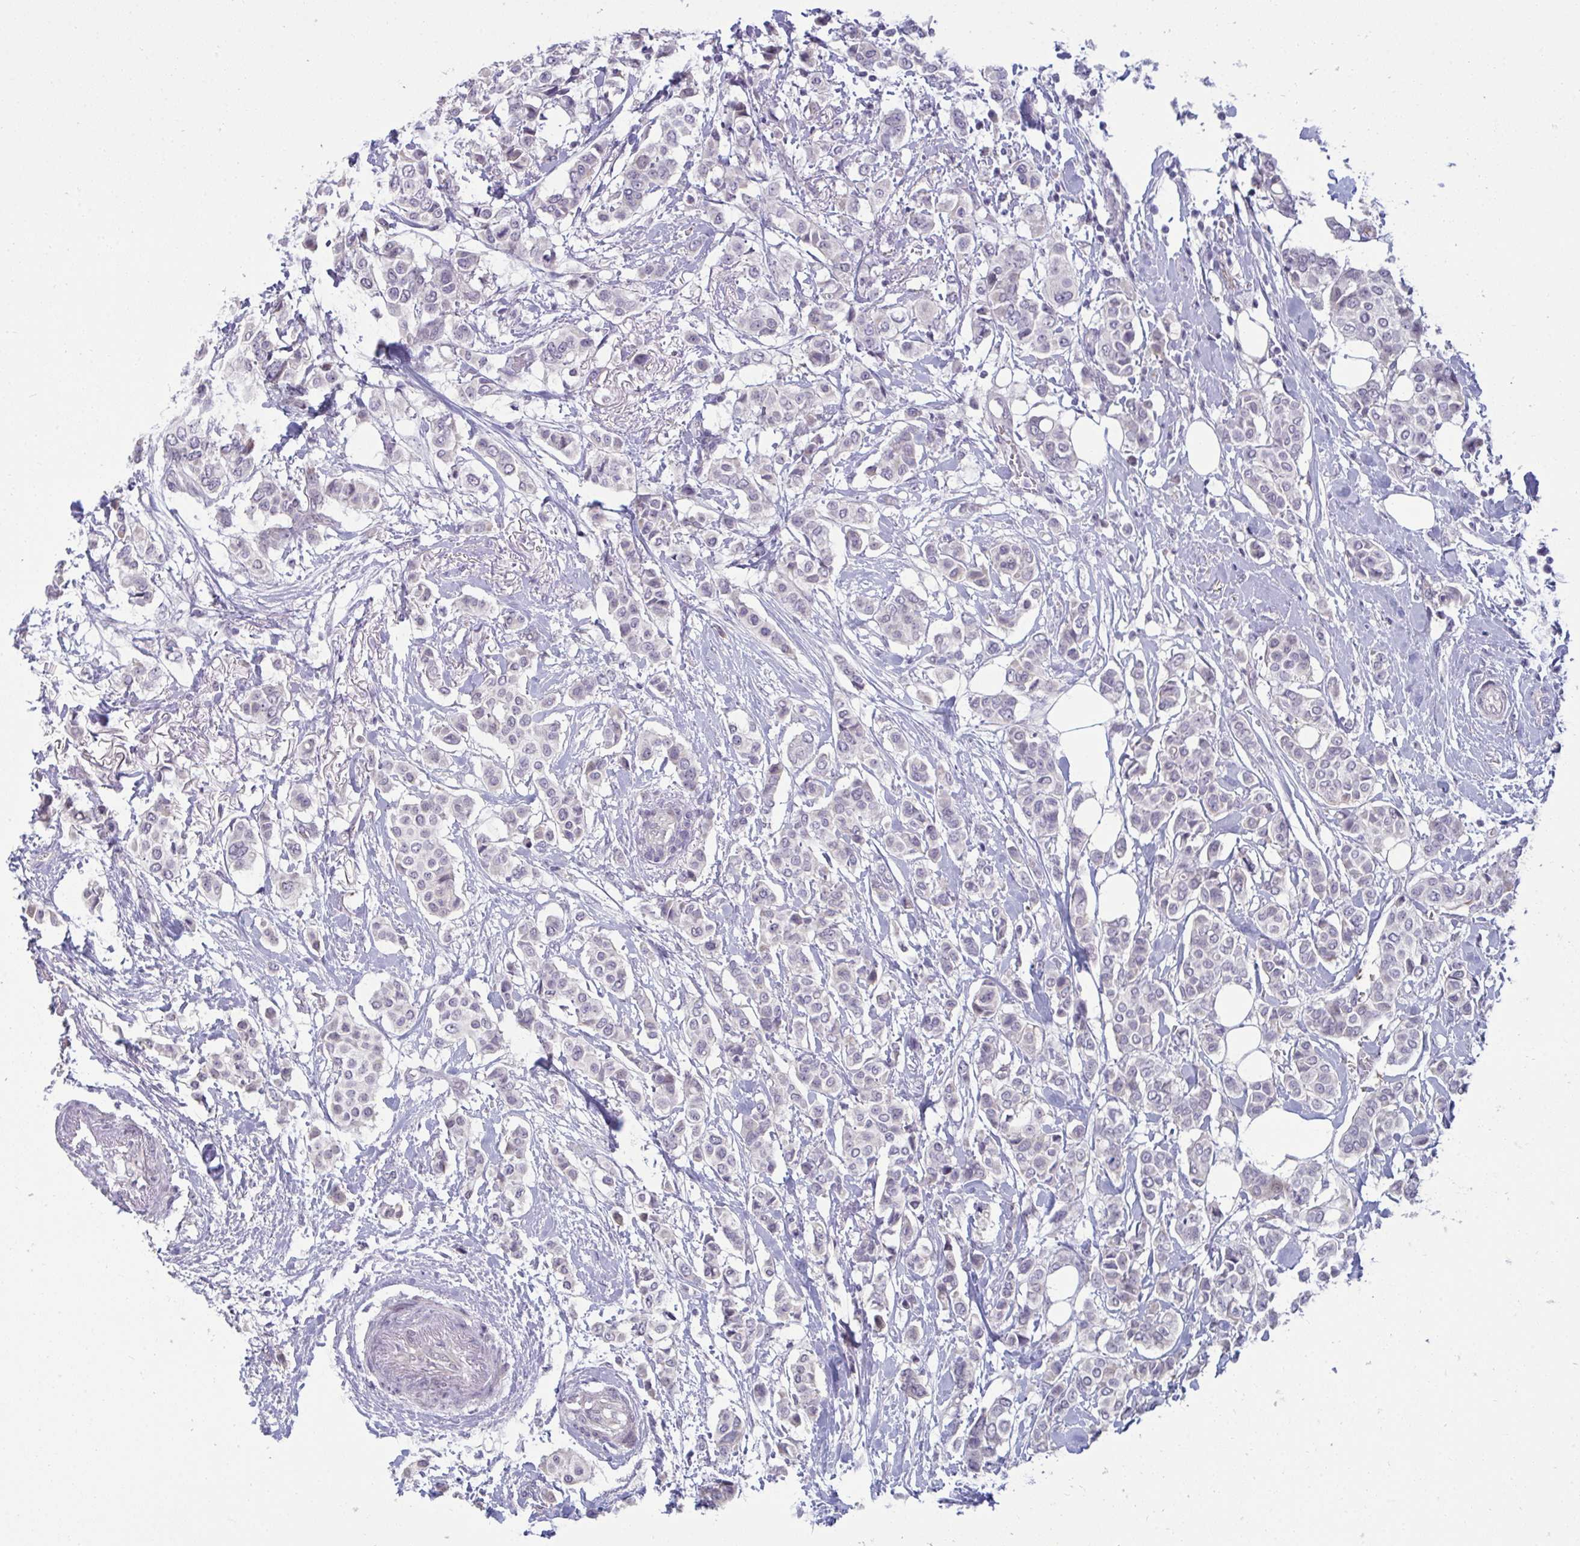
{"staining": {"intensity": "negative", "quantity": "none", "location": "none"}, "tissue": "breast cancer", "cell_type": "Tumor cells", "image_type": "cancer", "snomed": [{"axis": "morphology", "description": "Lobular carcinoma"}, {"axis": "topography", "description": "Breast"}], "caption": "This is a image of IHC staining of breast lobular carcinoma, which shows no positivity in tumor cells.", "gene": "RNASEH1", "patient": {"sex": "female", "age": 51}}